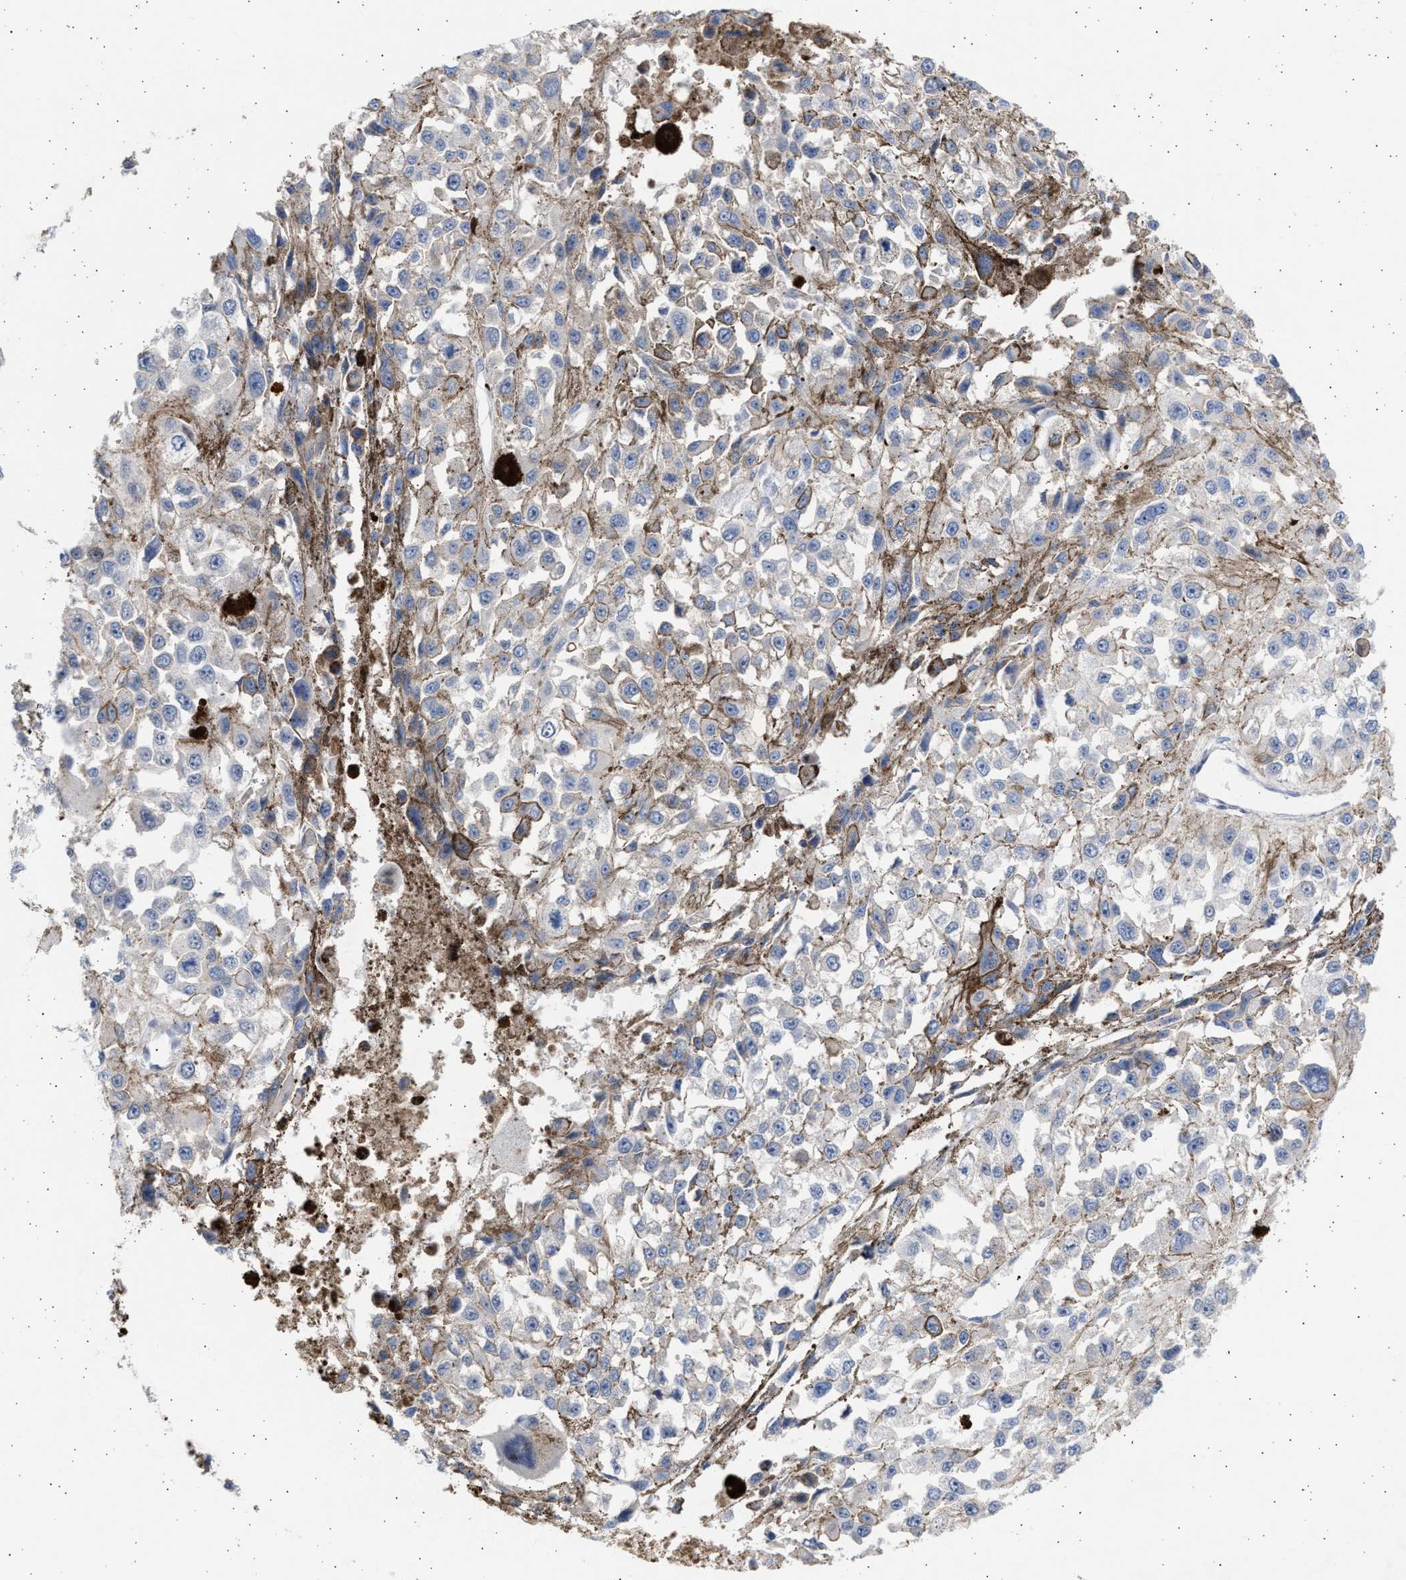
{"staining": {"intensity": "weak", "quantity": "<25%", "location": "cytoplasmic/membranous"}, "tissue": "melanoma", "cell_type": "Tumor cells", "image_type": "cancer", "snomed": [{"axis": "morphology", "description": "Malignant melanoma, Metastatic site"}, {"axis": "topography", "description": "Lymph node"}], "caption": "This is a micrograph of immunohistochemistry (IHC) staining of melanoma, which shows no positivity in tumor cells.", "gene": "NBR1", "patient": {"sex": "male", "age": 59}}